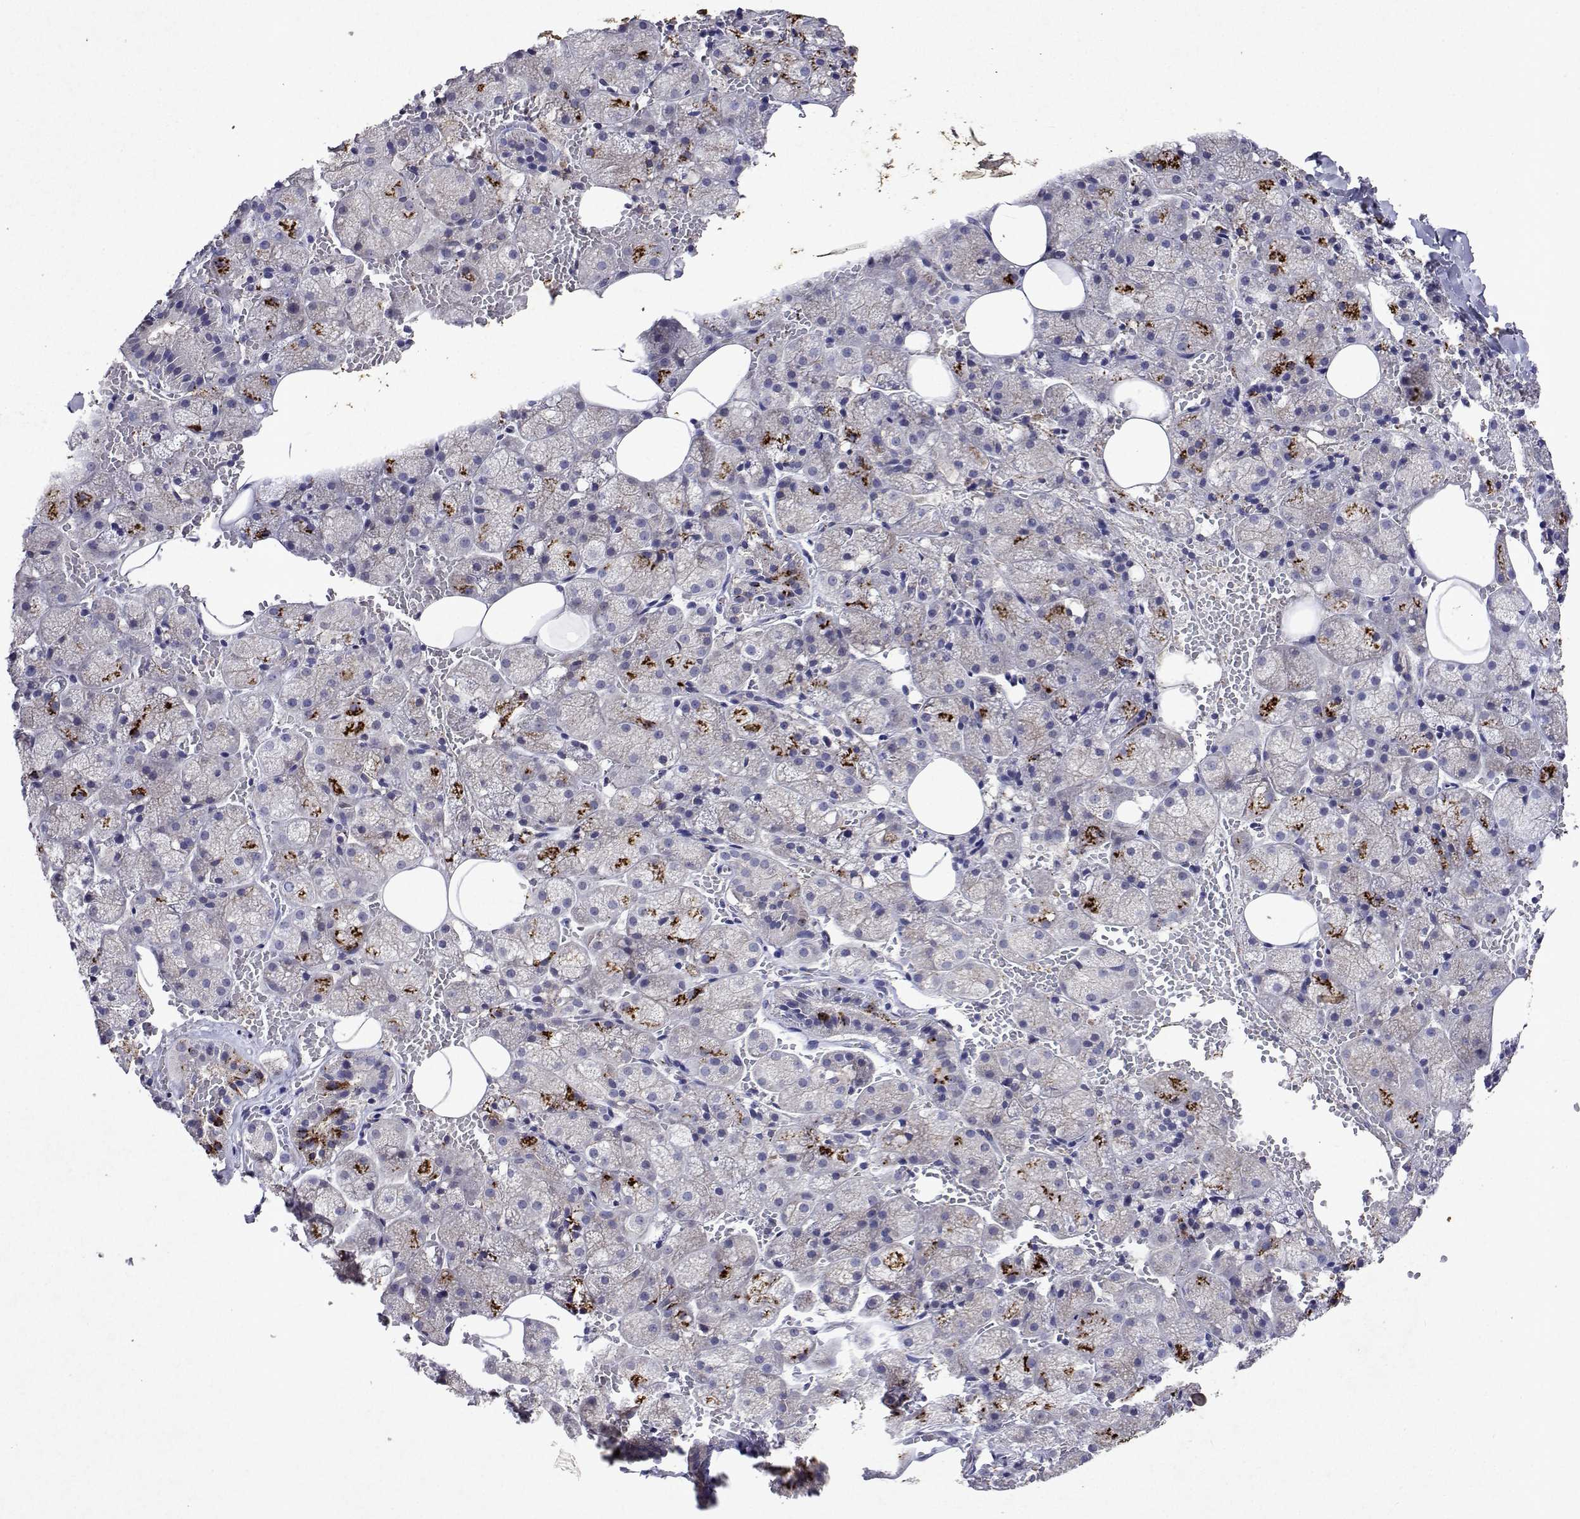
{"staining": {"intensity": "strong", "quantity": "<25%", "location": "cytoplasmic/membranous"}, "tissue": "salivary gland", "cell_type": "Glandular cells", "image_type": "normal", "snomed": [{"axis": "morphology", "description": "Normal tissue, NOS"}, {"axis": "topography", "description": "Salivary gland"}, {"axis": "topography", "description": "Peripheral nerve tissue"}], "caption": "The immunohistochemical stain shows strong cytoplasmic/membranous expression in glandular cells of benign salivary gland.", "gene": "DUSP28", "patient": {"sex": "male", "age": 38}}